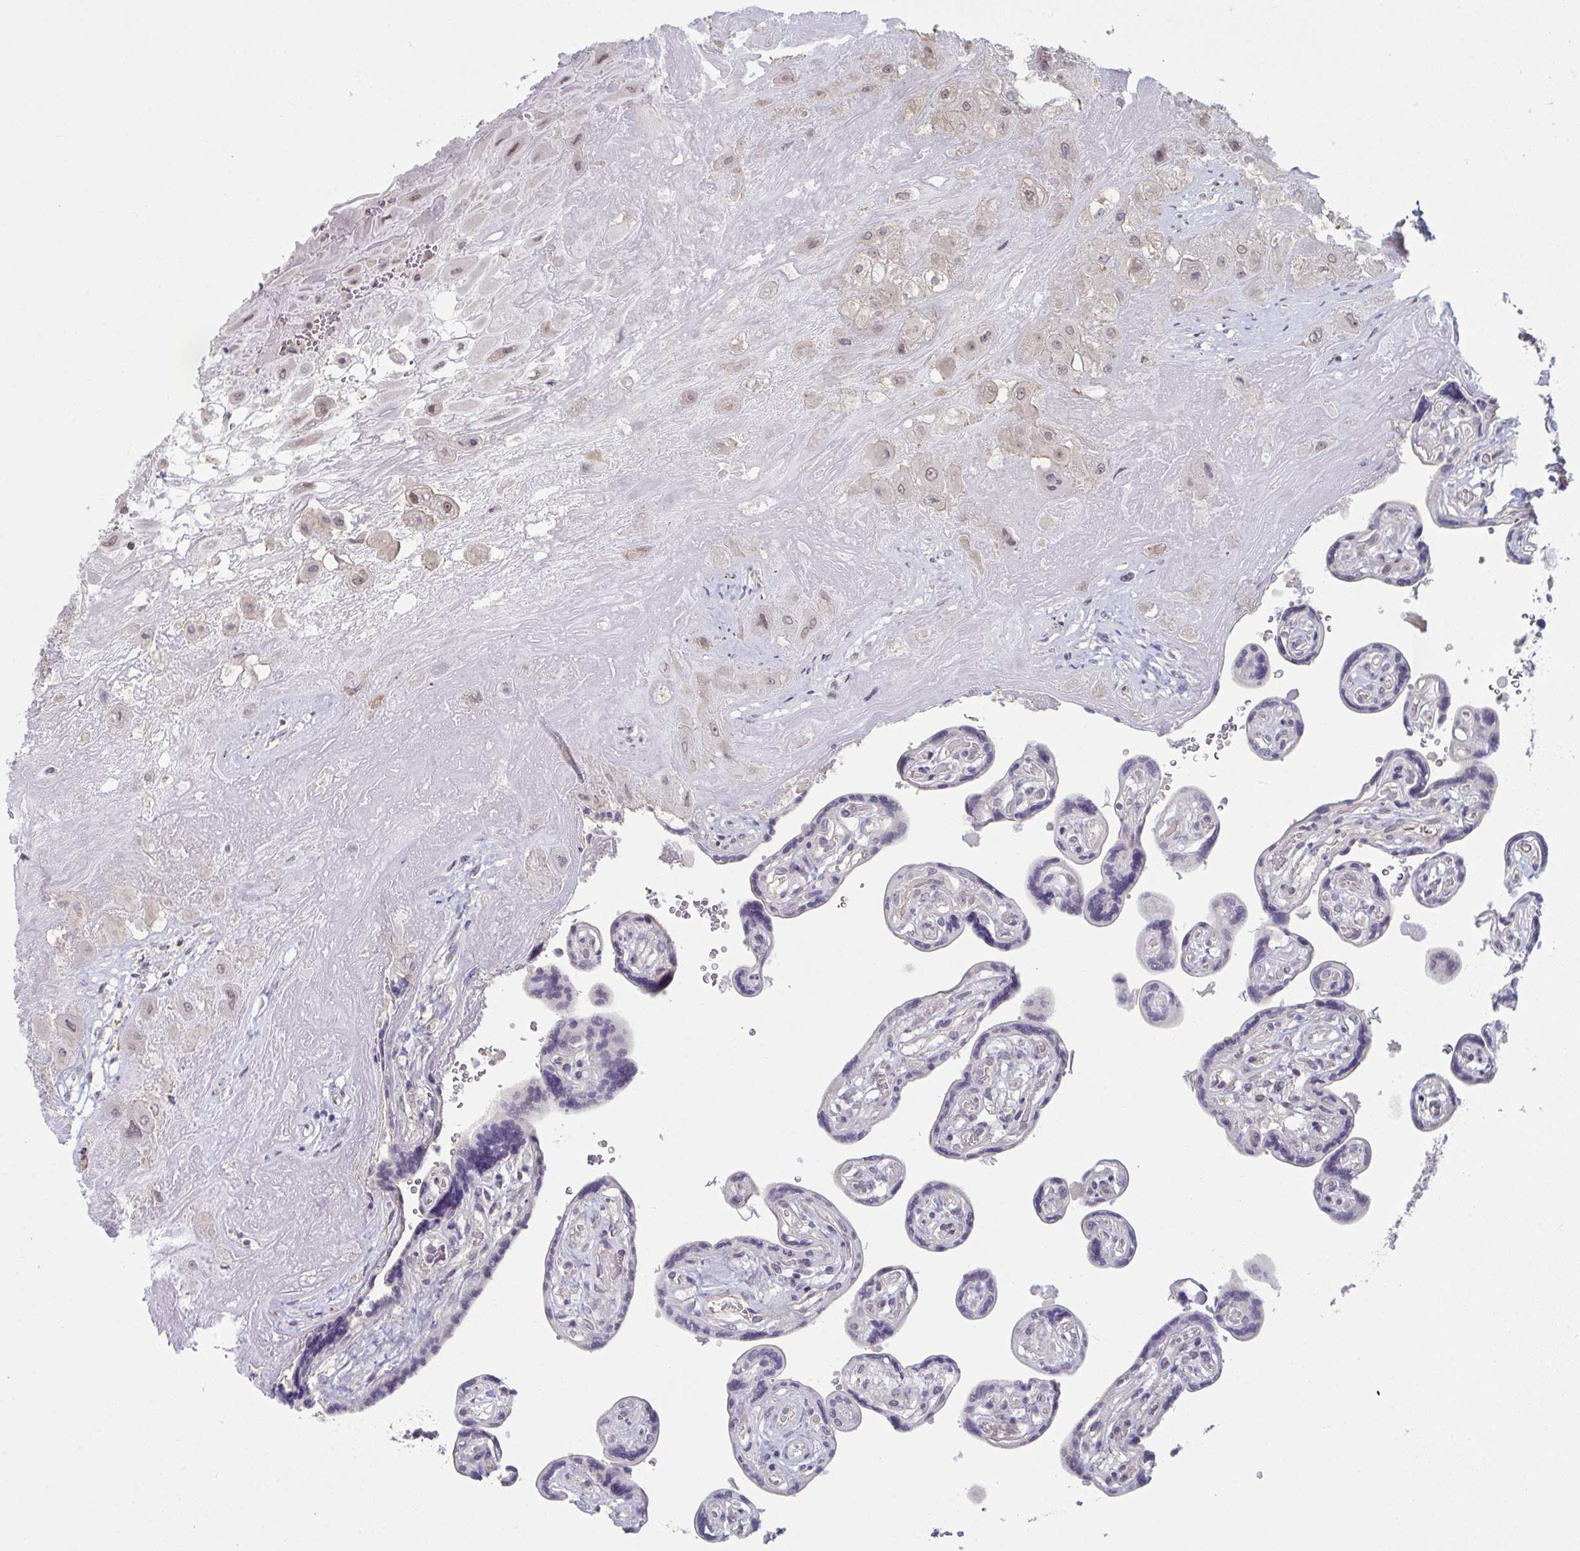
{"staining": {"intensity": "weak", "quantity": "<25%", "location": "nuclear"}, "tissue": "placenta", "cell_type": "Decidual cells", "image_type": "normal", "snomed": [{"axis": "morphology", "description": "Normal tissue, NOS"}, {"axis": "topography", "description": "Placenta"}], "caption": "Decidual cells show no significant staining in unremarkable placenta.", "gene": "ZNF214", "patient": {"sex": "female", "age": 32}}